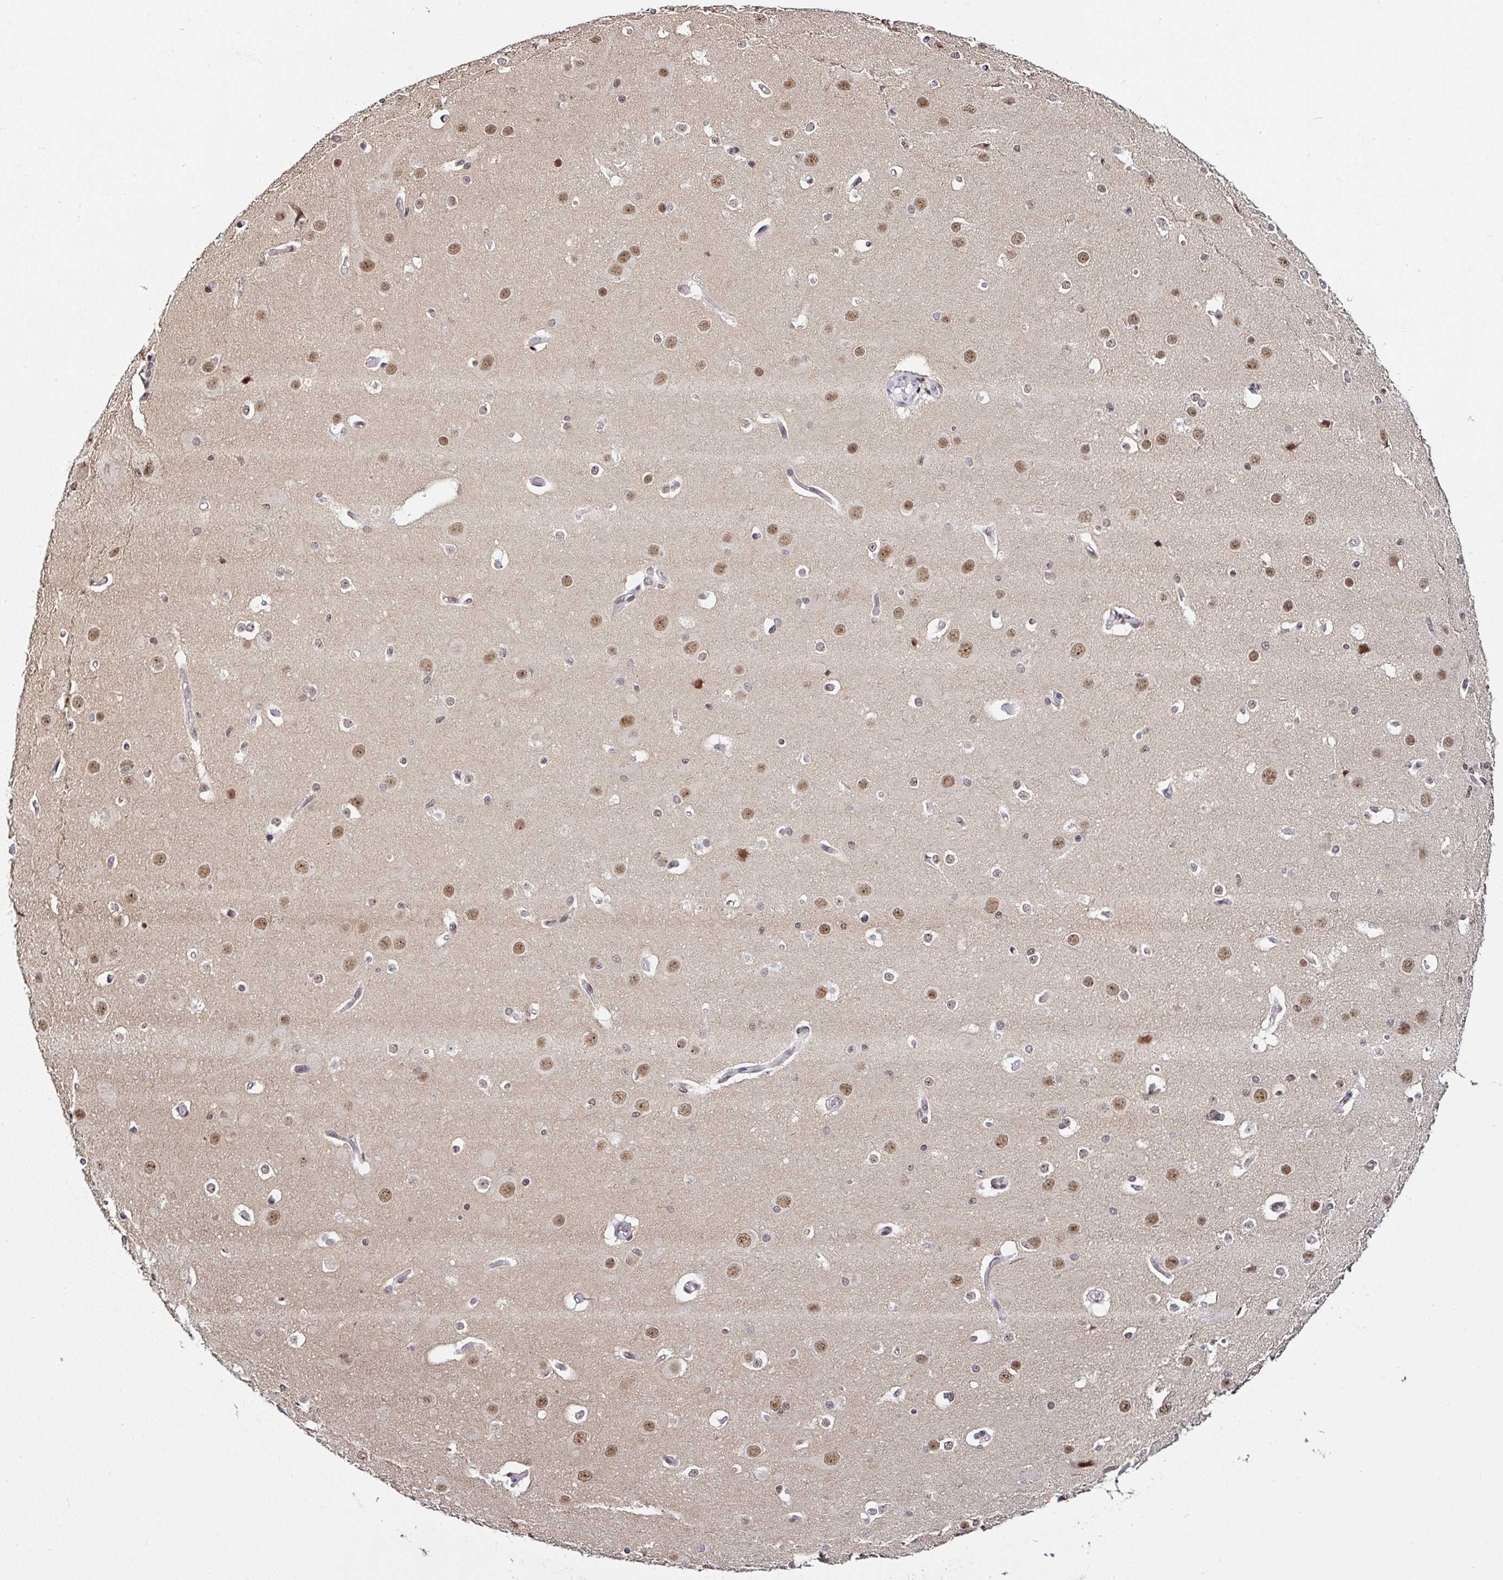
{"staining": {"intensity": "negative", "quantity": "none", "location": "none"}, "tissue": "cerebral cortex", "cell_type": "Endothelial cells", "image_type": "normal", "snomed": [{"axis": "morphology", "description": "Normal tissue, NOS"}, {"axis": "morphology", "description": "Inflammation, NOS"}, {"axis": "topography", "description": "Cerebral cortex"}], "caption": "Immunohistochemistry image of unremarkable cerebral cortex stained for a protein (brown), which displays no positivity in endothelial cells. (DAB (3,3'-diaminobenzidine) IHC, high magnification).", "gene": "PTPN2", "patient": {"sex": "male", "age": 6}}